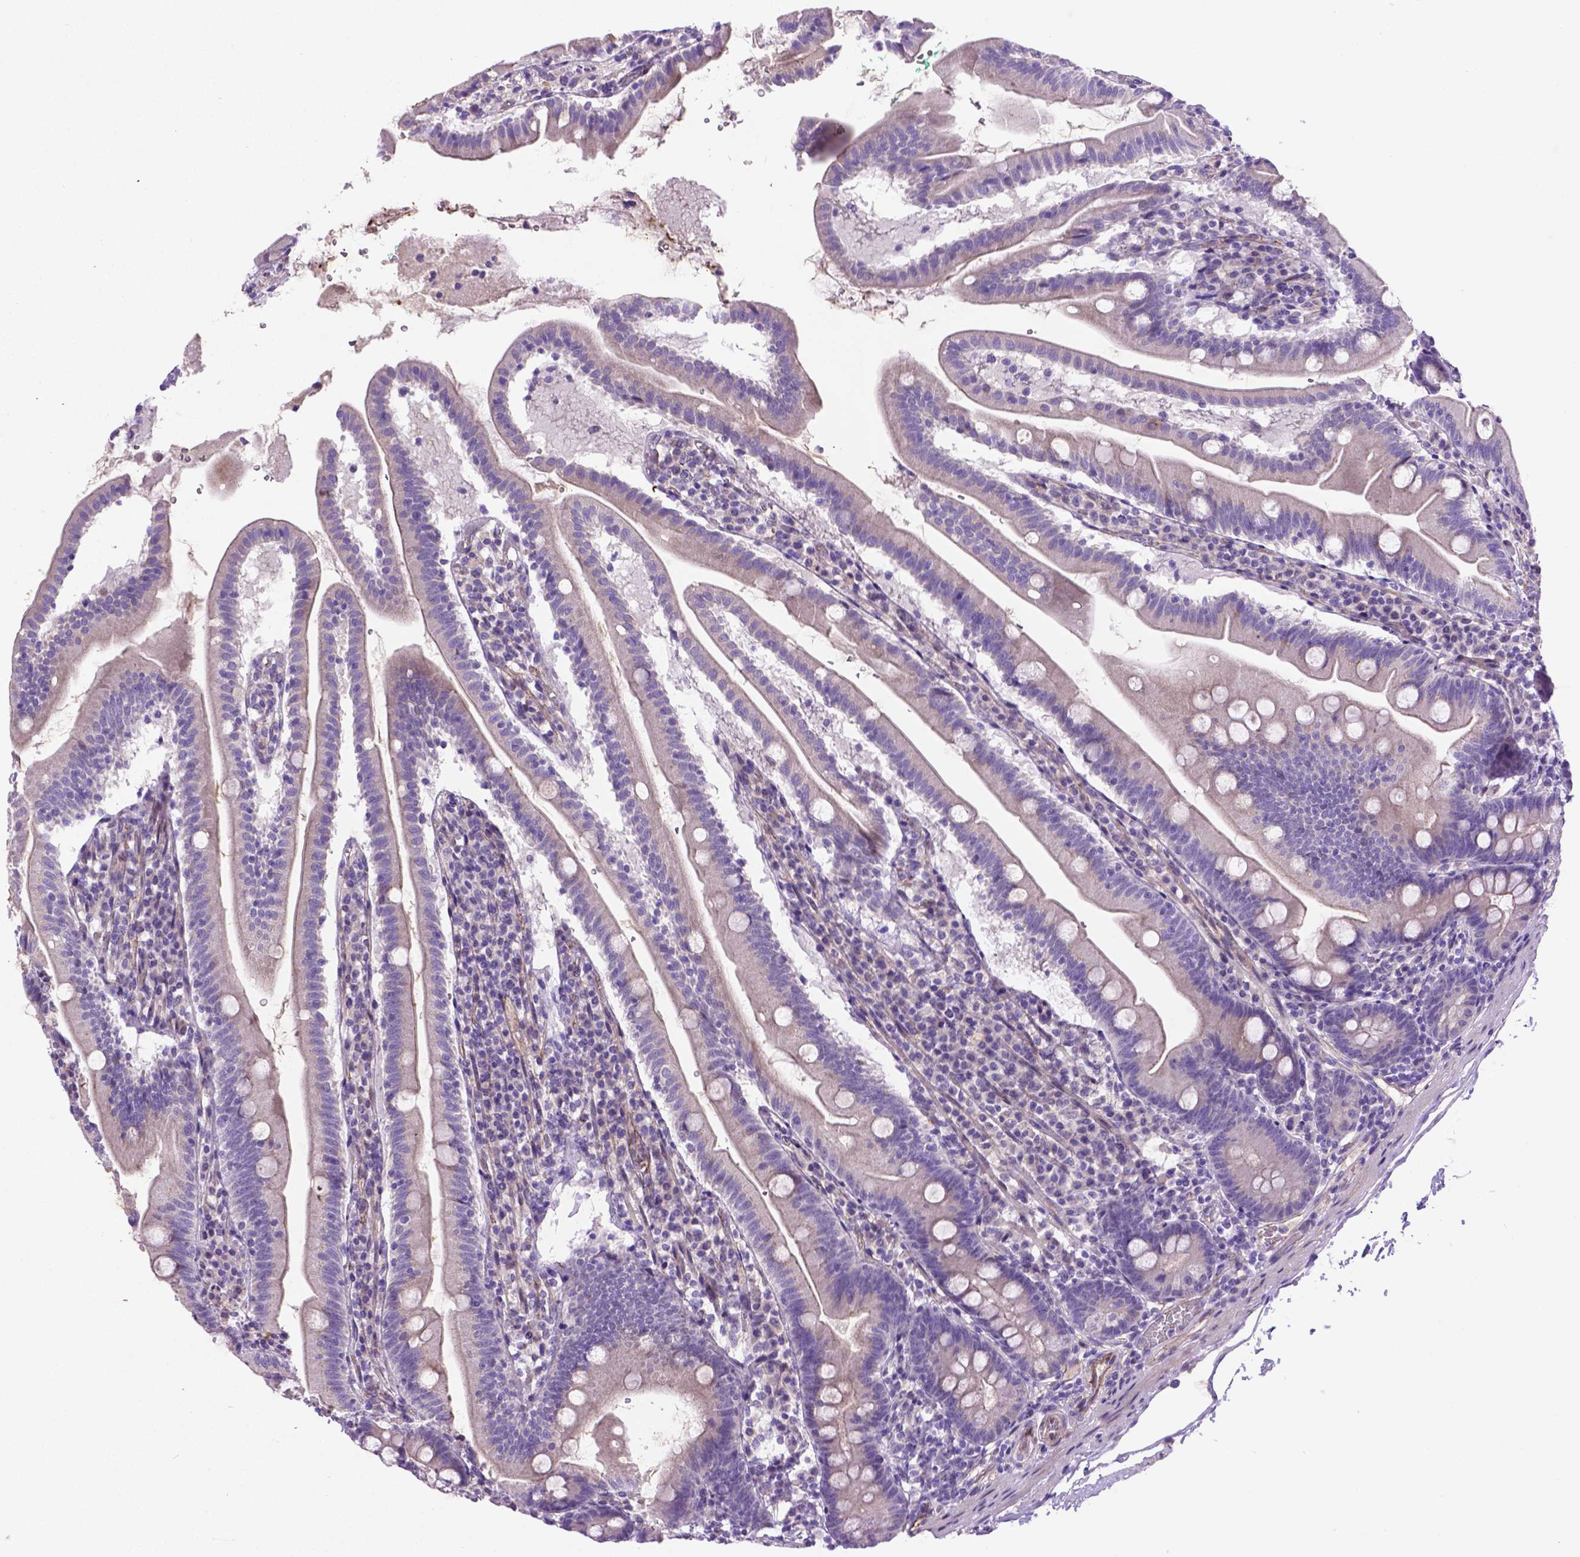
{"staining": {"intensity": "negative", "quantity": "none", "location": "none"}, "tissue": "duodenum", "cell_type": "Glandular cells", "image_type": "normal", "snomed": [{"axis": "morphology", "description": "Normal tissue, NOS"}, {"axis": "topography", "description": "Duodenum"}], "caption": "An image of human duodenum is negative for staining in glandular cells. (Stains: DAB immunohistochemistry (IHC) with hematoxylin counter stain, Microscopy: brightfield microscopy at high magnification).", "gene": "CCER2", "patient": {"sex": "female", "age": 67}}